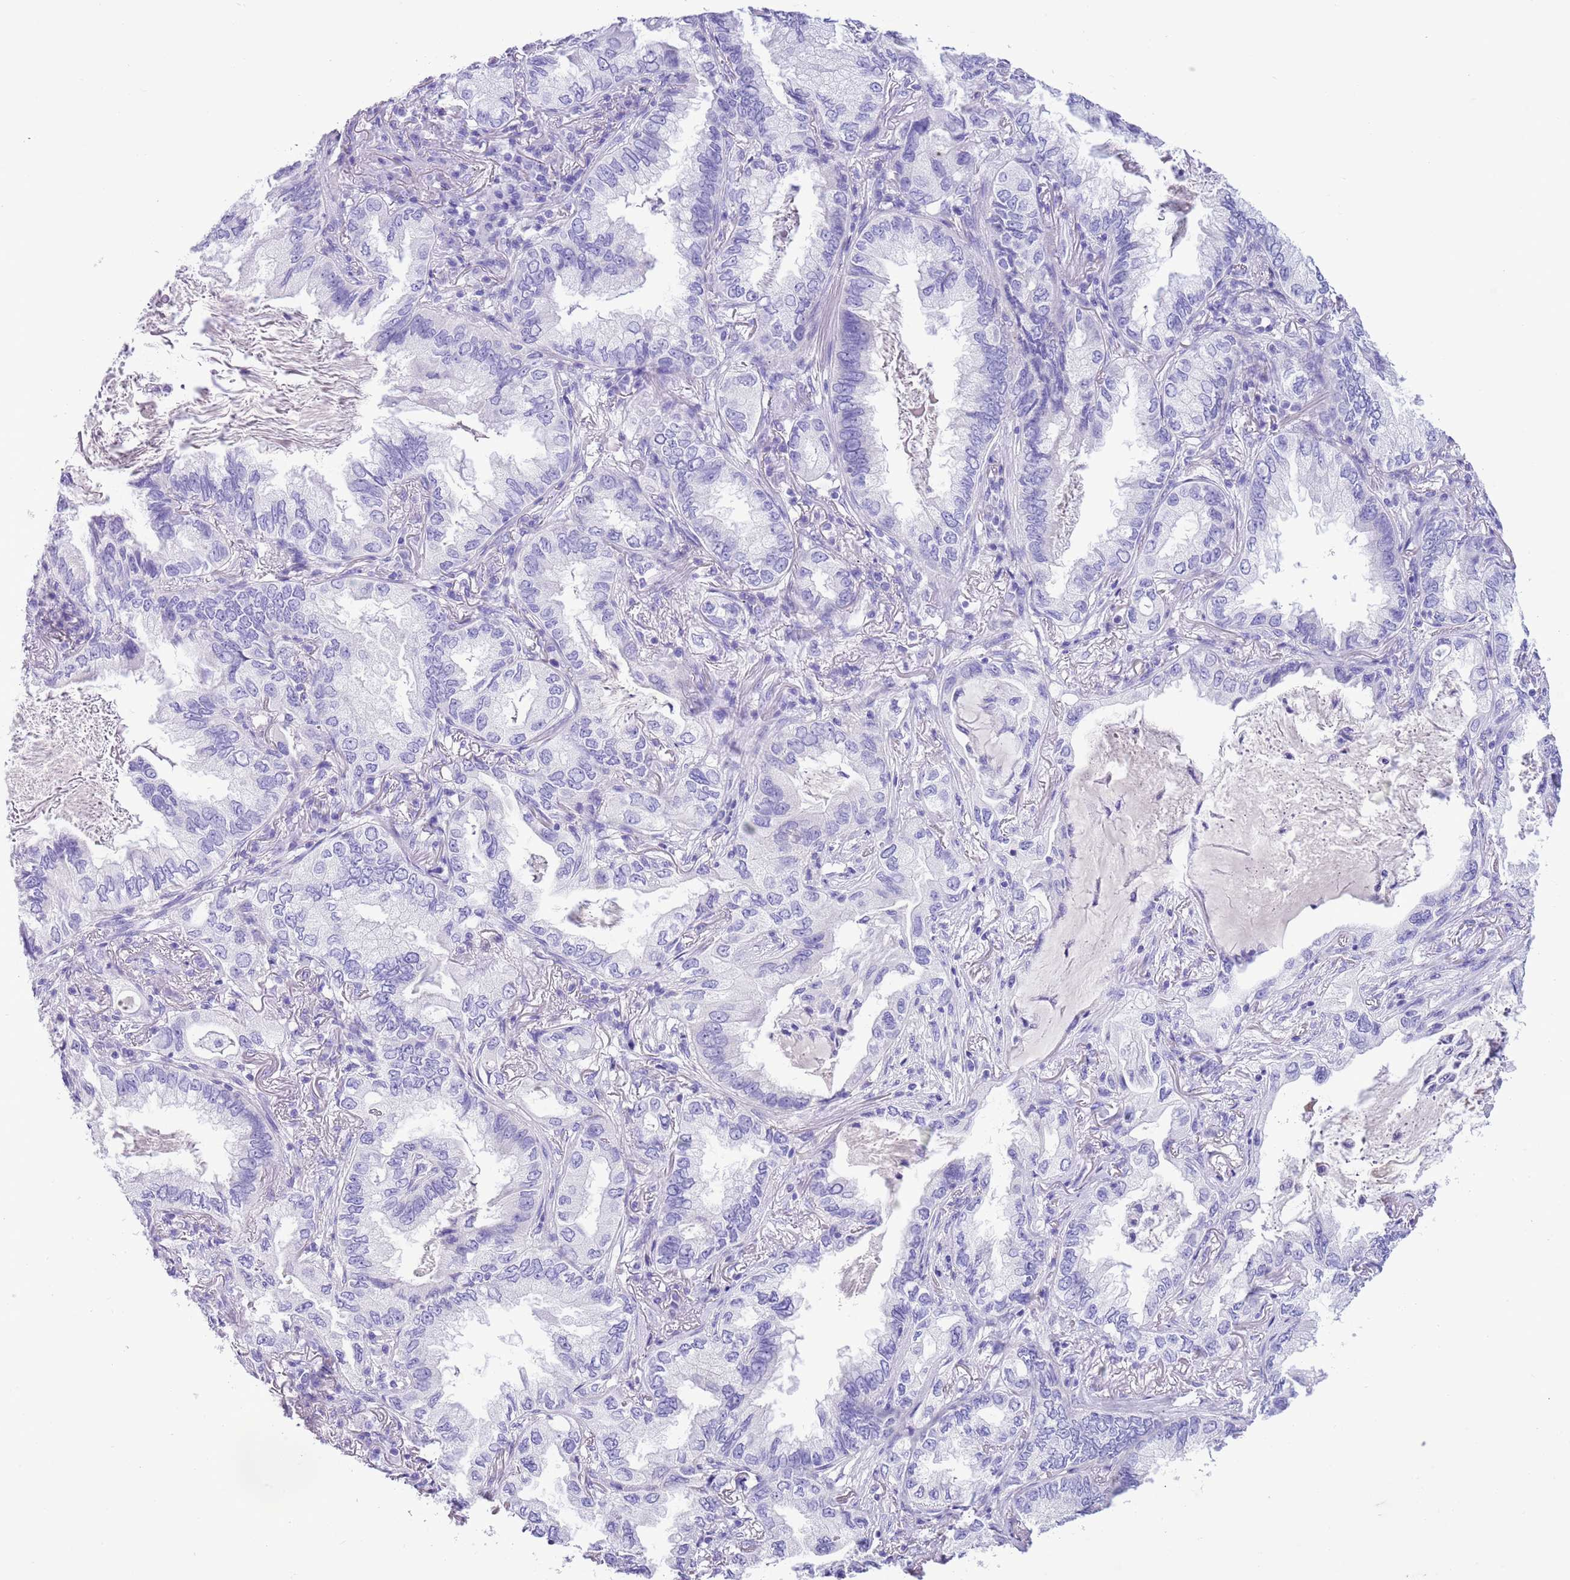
{"staining": {"intensity": "negative", "quantity": "none", "location": "none"}, "tissue": "lung cancer", "cell_type": "Tumor cells", "image_type": "cancer", "snomed": [{"axis": "morphology", "description": "Adenocarcinoma, NOS"}, {"axis": "topography", "description": "Lung"}], "caption": "Immunohistochemistry (IHC) of lung cancer exhibits no expression in tumor cells.", "gene": "TBC1D10B", "patient": {"sex": "female", "age": 69}}